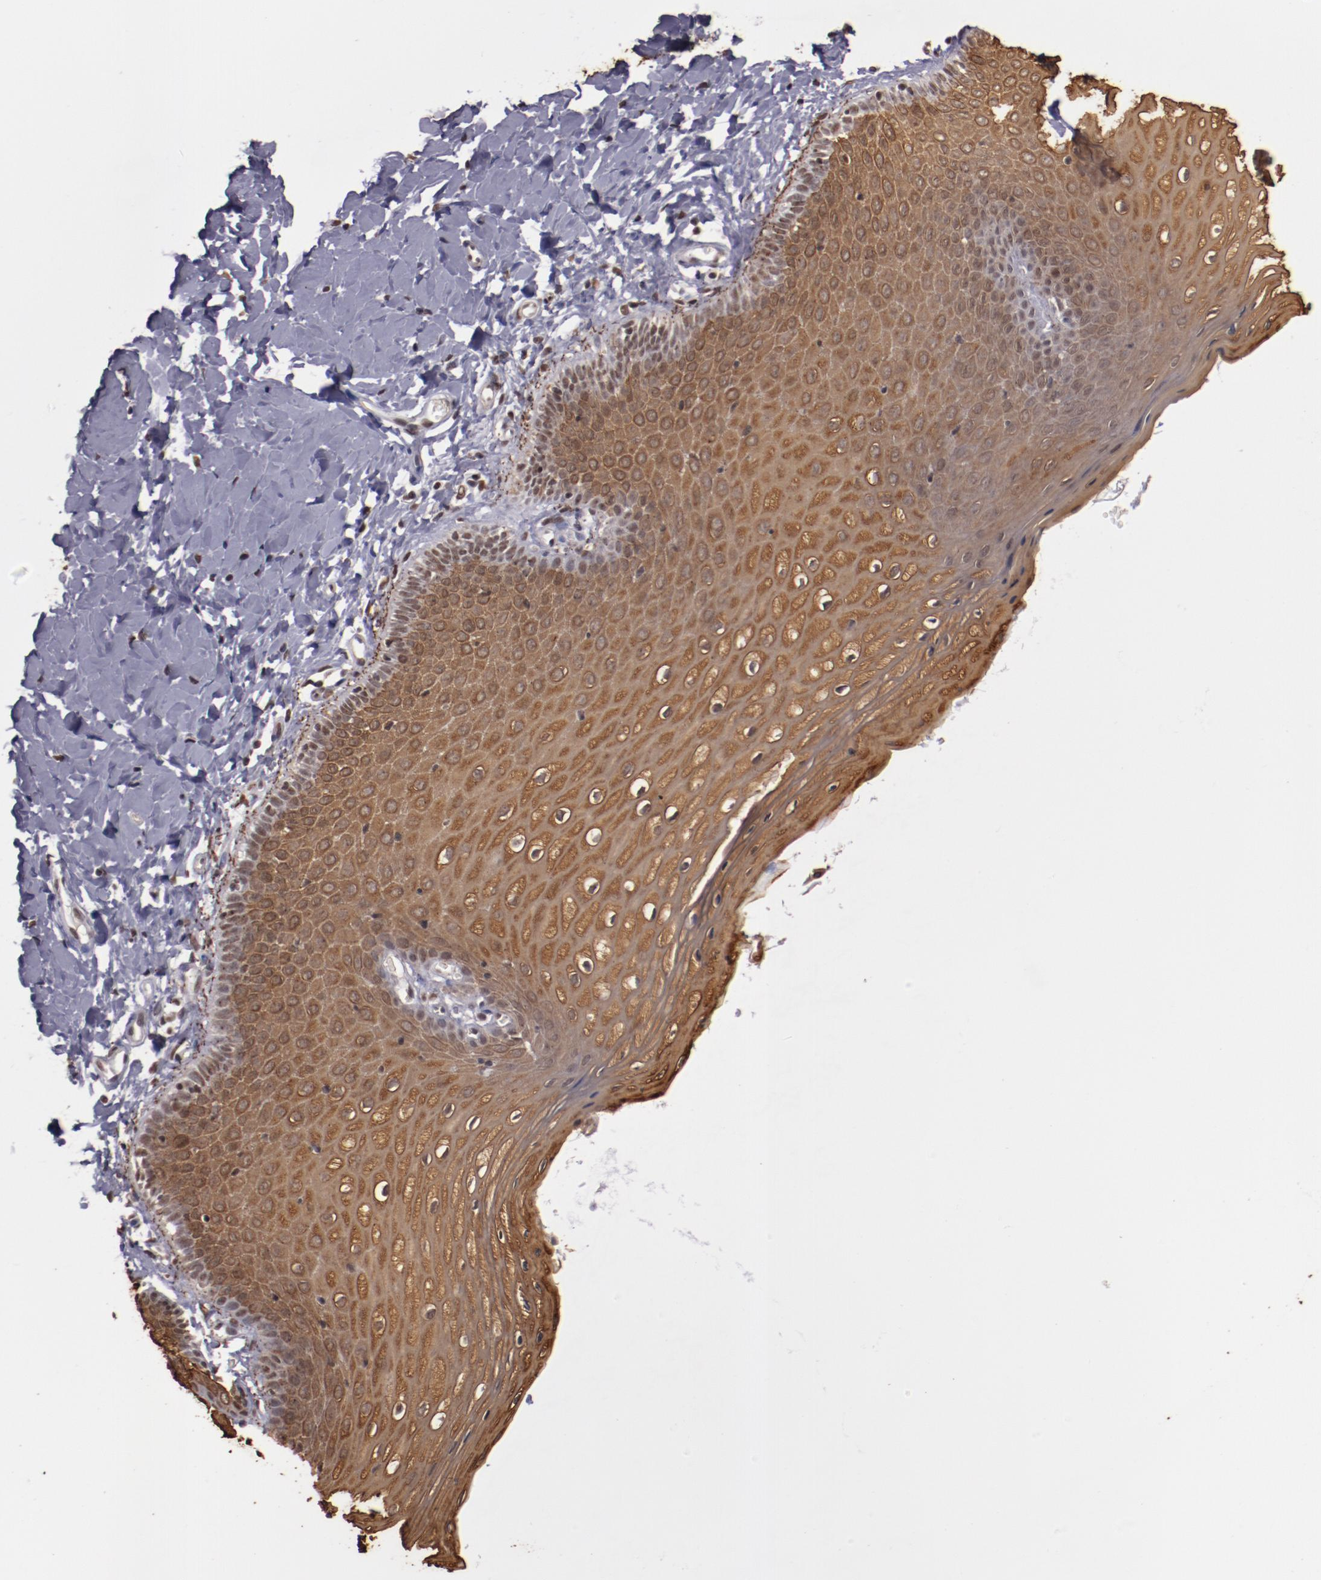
{"staining": {"intensity": "moderate", "quantity": ">75%", "location": "cytoplasmic/membranous"}, "tissue": "vagina", "cell_type": "Squamous epithelial cells", "image_type": "normal", "snomed": [{"axis": "morphology", "description": "Normal tissue, NOS"}, {"axis": "topography", "description": "Vagina"}], "caption": "Moderate cytoplasmic/membranous protein expression is appreciated in approximately >75% of squamous epithelial cells in vagina. The staining was performed using DAB (3,3'-diaminobenzidine), with brown indicating positive protein expression. Nuclei are stained blue with hematoxylin.", "gene": "STAG2", "patient": {"sex": "female", "age": 55}}